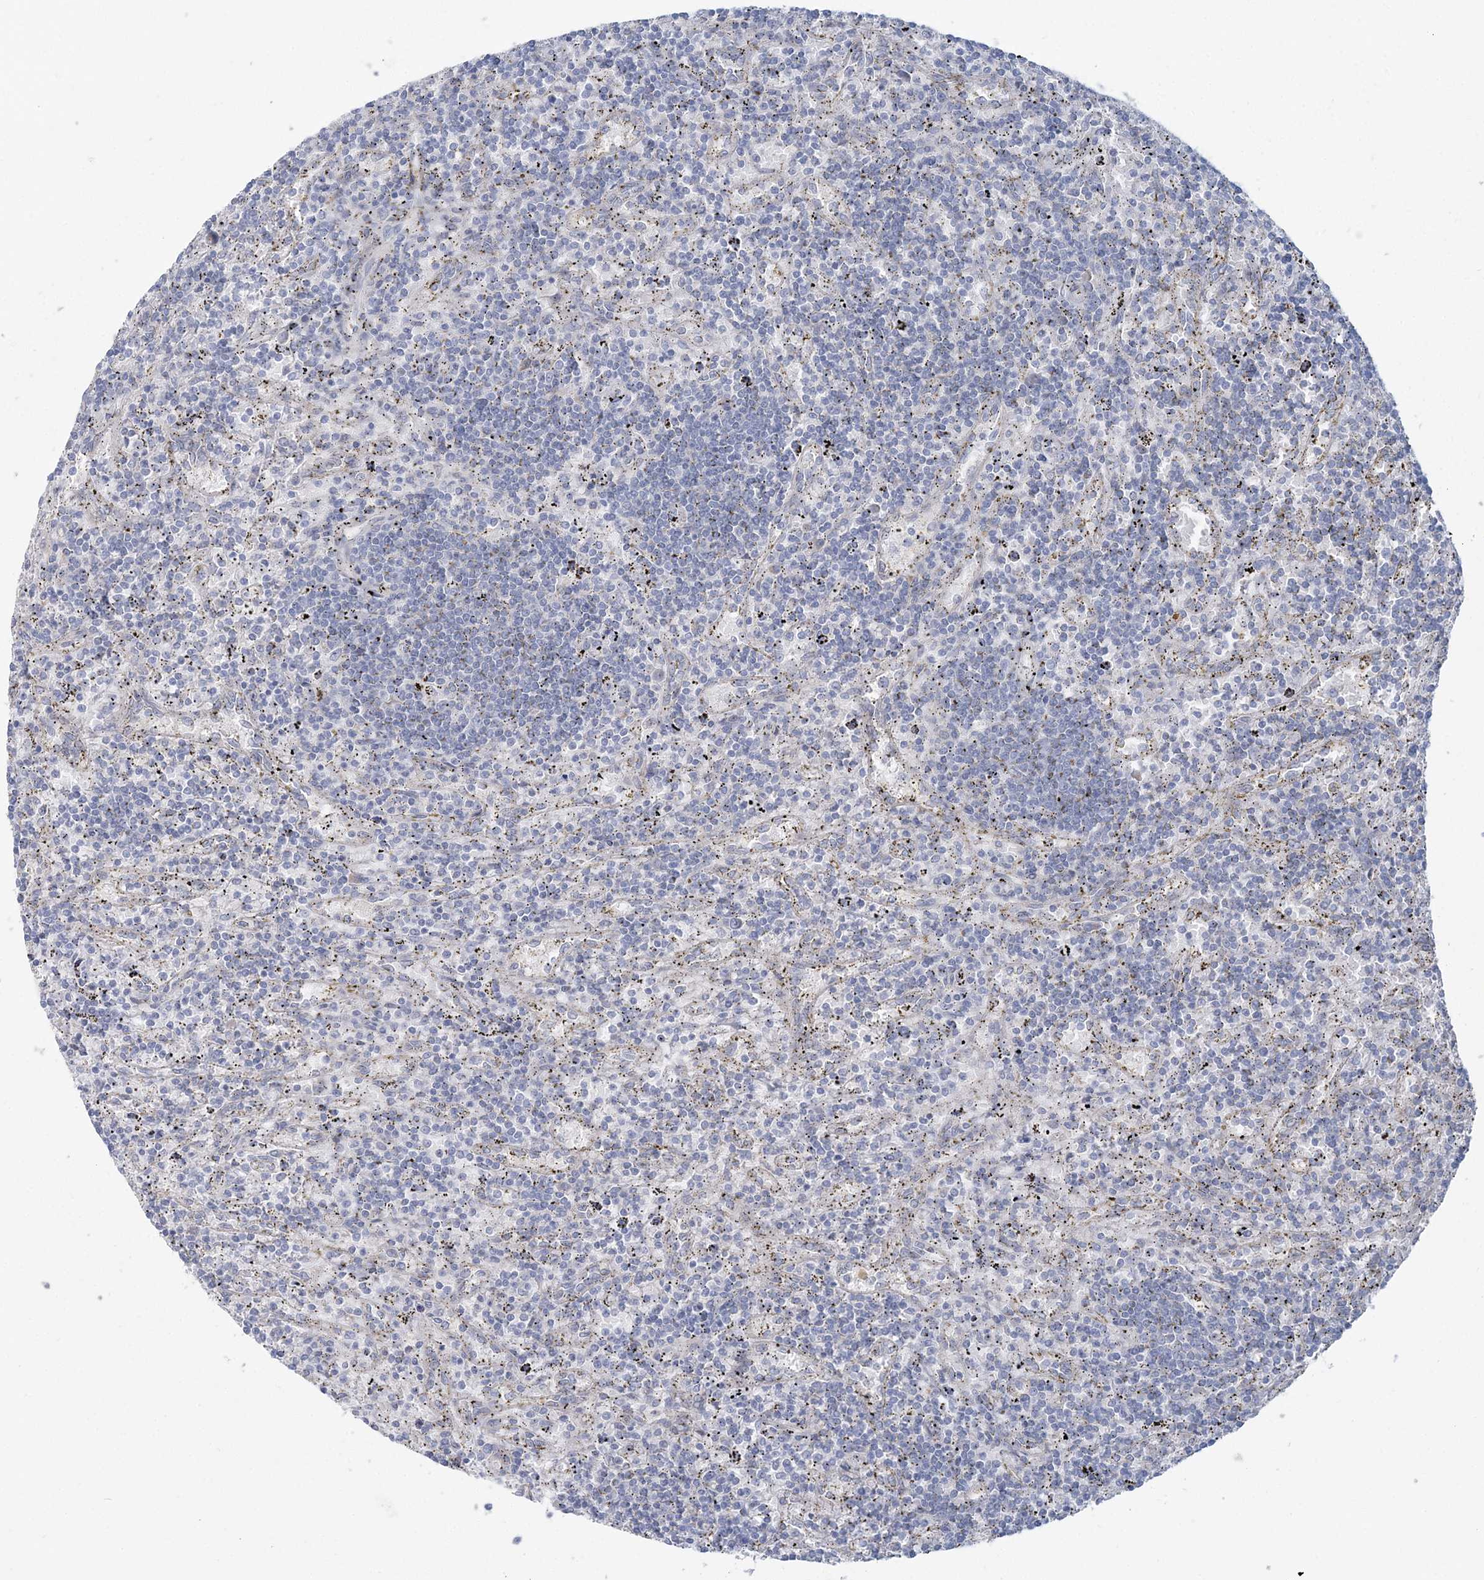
{"staining": {"intensity": "negative", "quantity": "none", "location": "none"}, "tissue": "lymphoma", "cell_type": "Tumor cells", "image_type": "cancer", "snomed": [{"axis": "morphology", "description": "Malignant lymphoma, non-Hodgkin's type, Low grade"}, {"axis": "topography", "description": "Spleen"}], "caption": "A micrograph of human malignant lymphoma, non-Hodgkin's type (low-grade) is negative for staining in tumor cells. Nuclei are stained in blue.", "gene": "CMBL", "patient": {"sex": "male", "age": 76}}